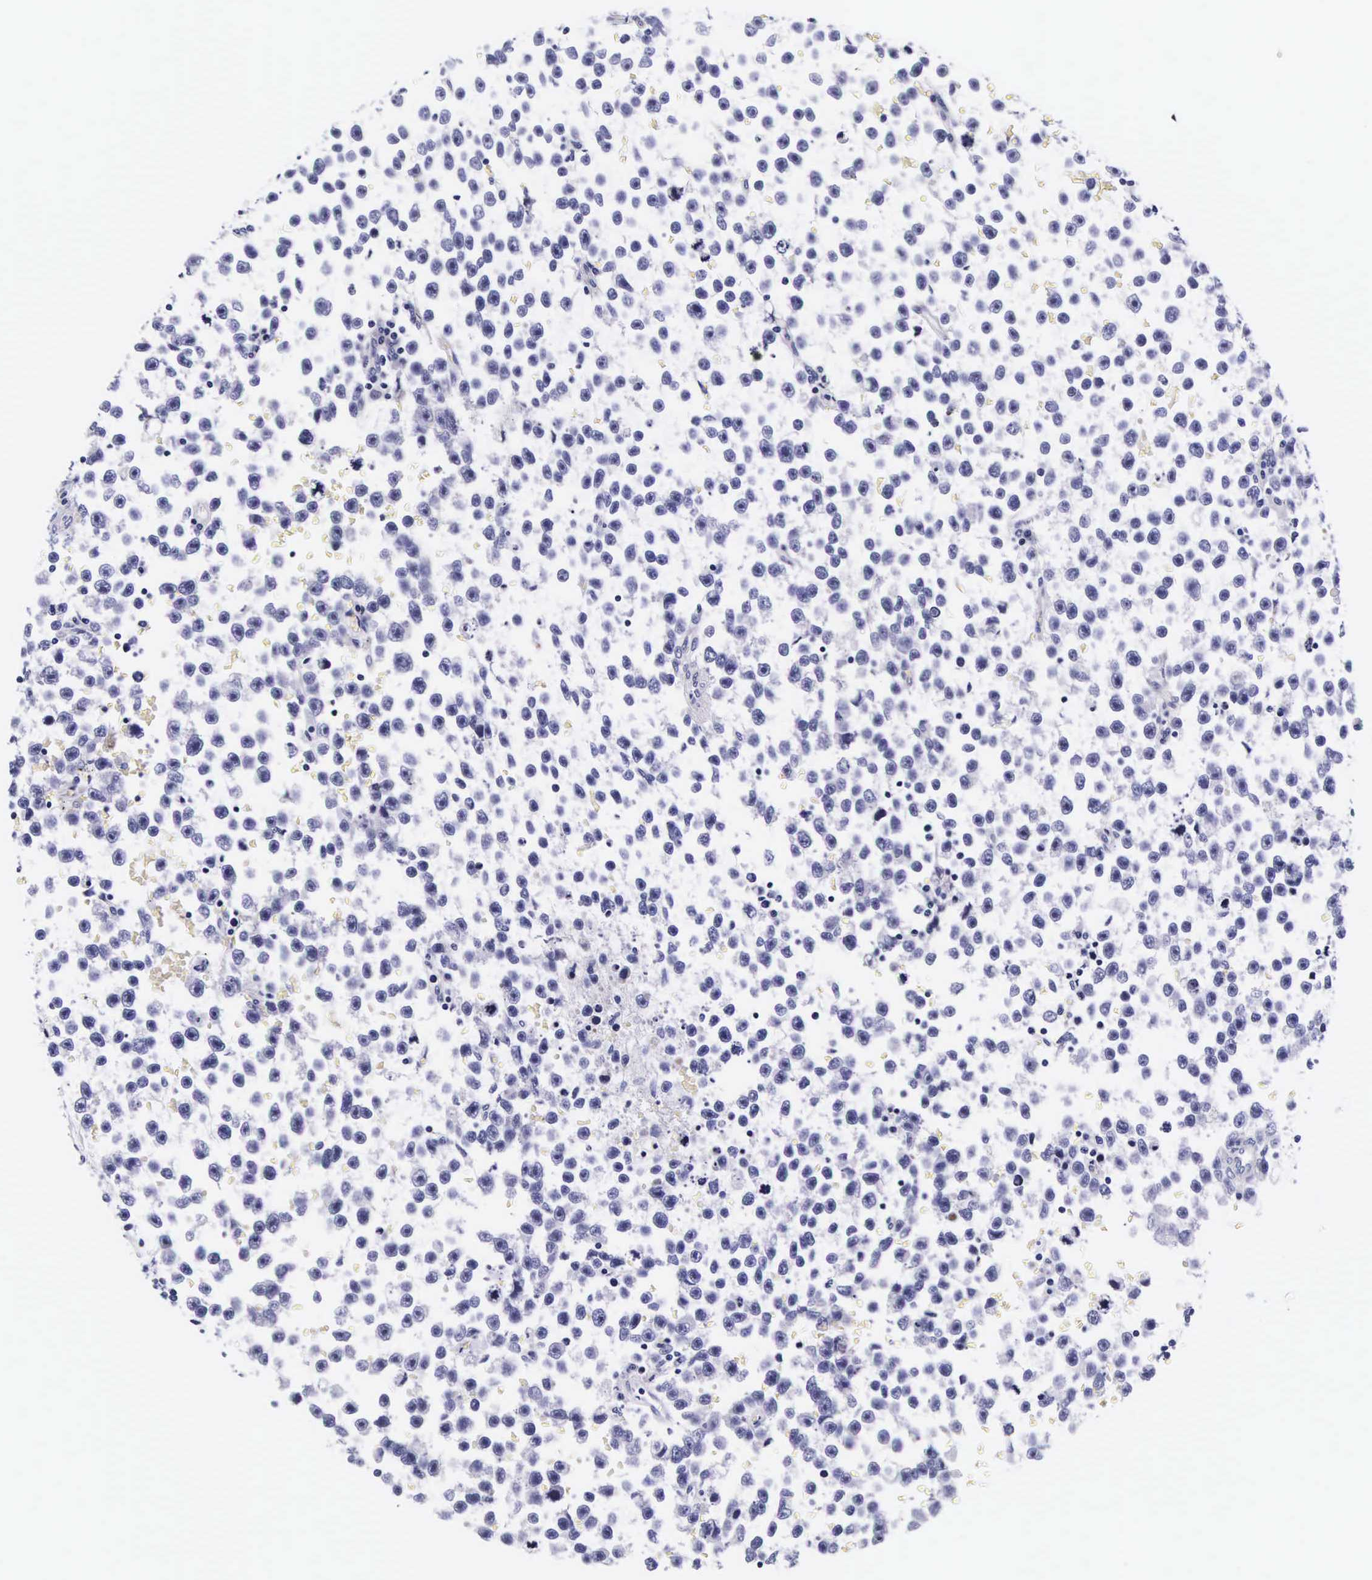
{"staining": {"intensity": "negative", "quantity": "none", "location": "none"}, "tissue": "testis cancer", "cell_type": "Tumor cells", "image_type": "cancer", "snomed": [{"axis": "morphology", "description": "Seminoma, NOS"}, {"axis": "topography", "description": "Testis"}], "caption": "DAB immunohistochemical staining of human testis seminoma exhibits no significant staining in tumor cells.", "gene": "UPRT", "patient": {"sex": "male", "age": 33}}